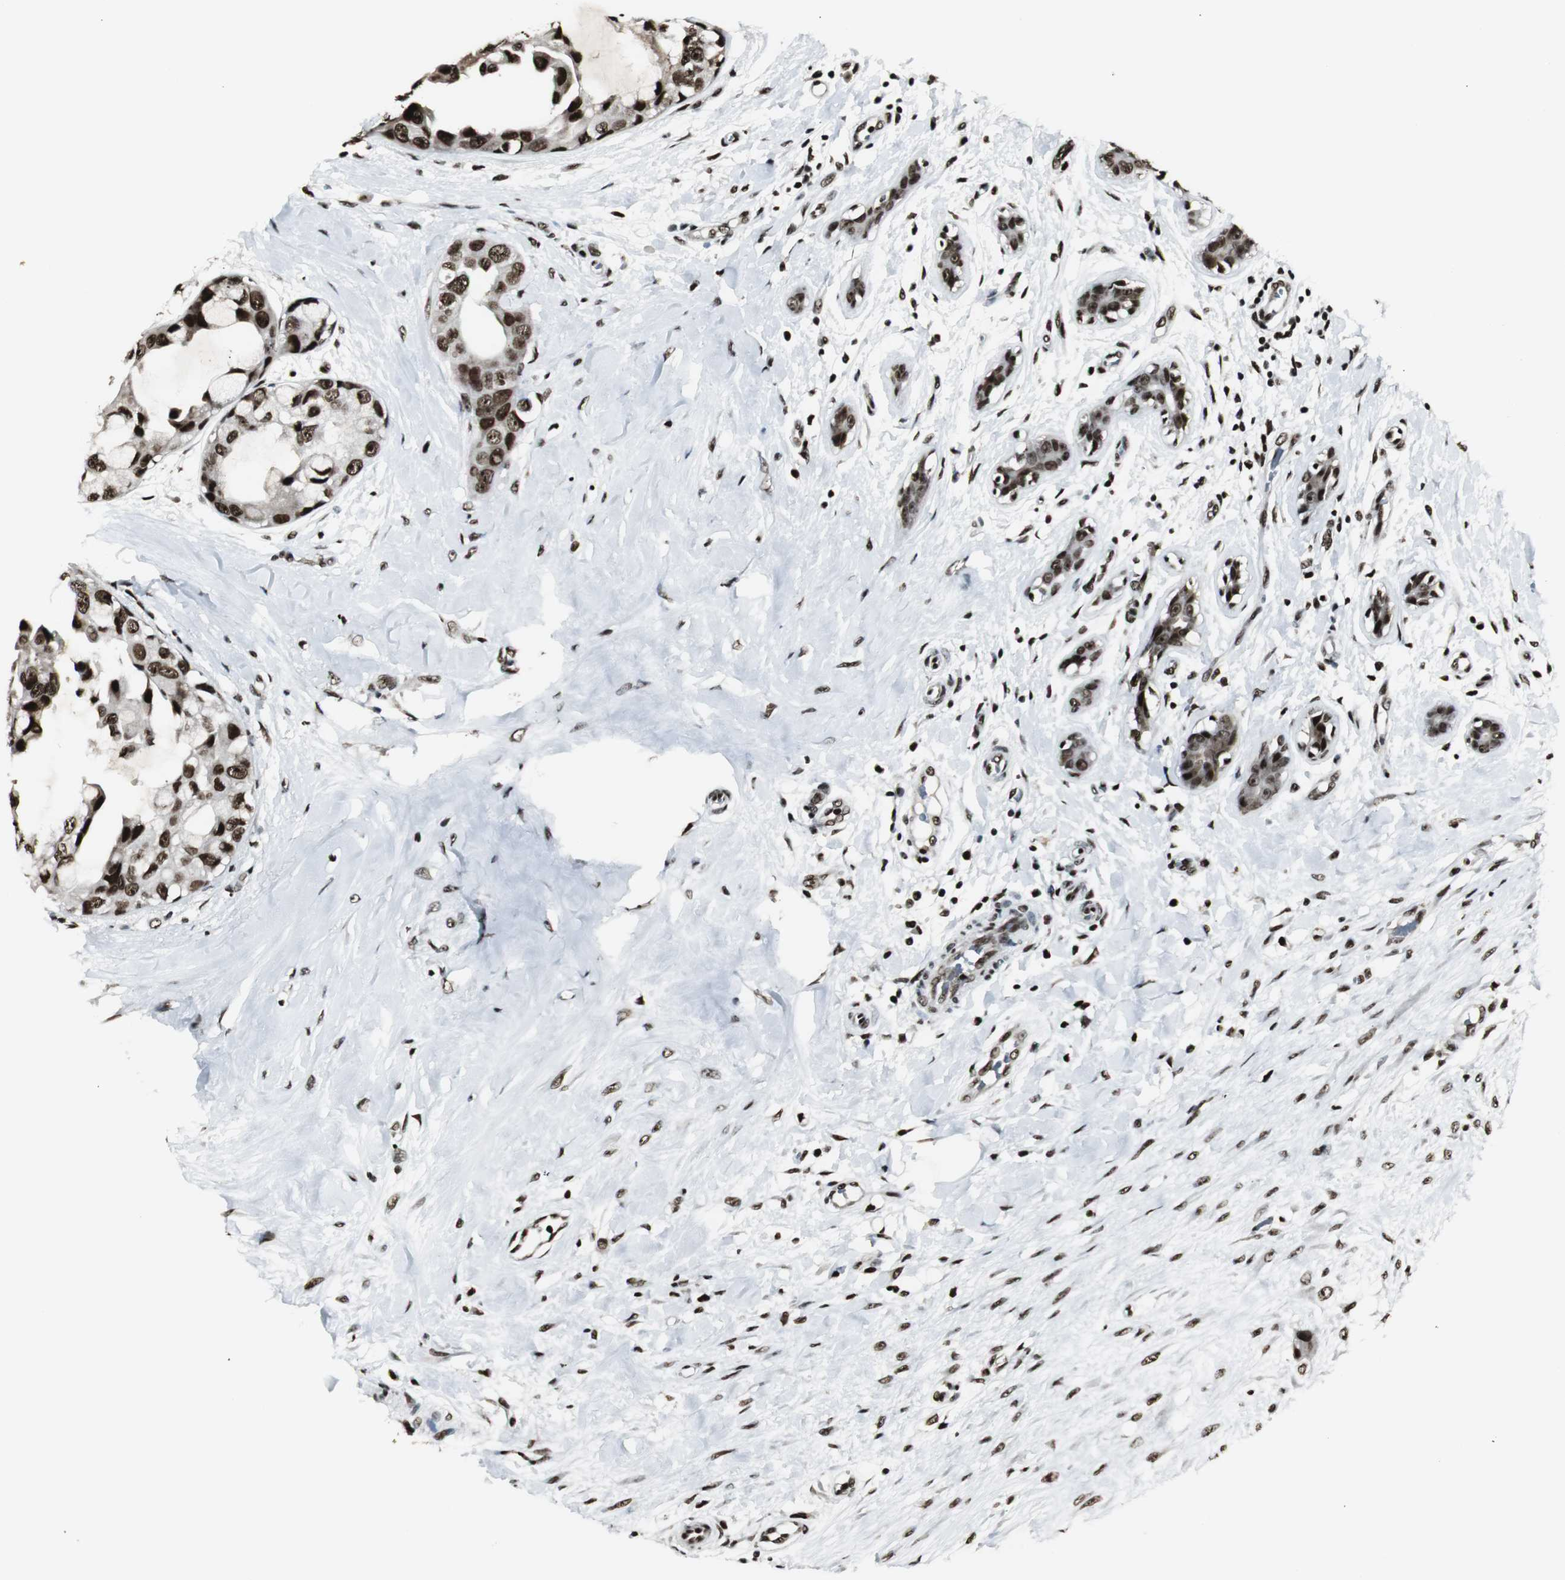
{"staining": {"intensity": "strong", "quantity": ">75%", "location": "nuclear"}, "tissue": "breast cancer", "cell_type": "Tumor cells", "image_type": "cancer", "snomed": [{"axis": "morphology", "description": "Duct carcinoma"}, {"axis": "topography", "description": "Breast"}], "caption": "Strong nuclear expression is seen in approximately >75% of tumor cells in intraductal carcinoma (breast).", "gene": "PARN", "patient": {"sex": "female", "age": 40}}